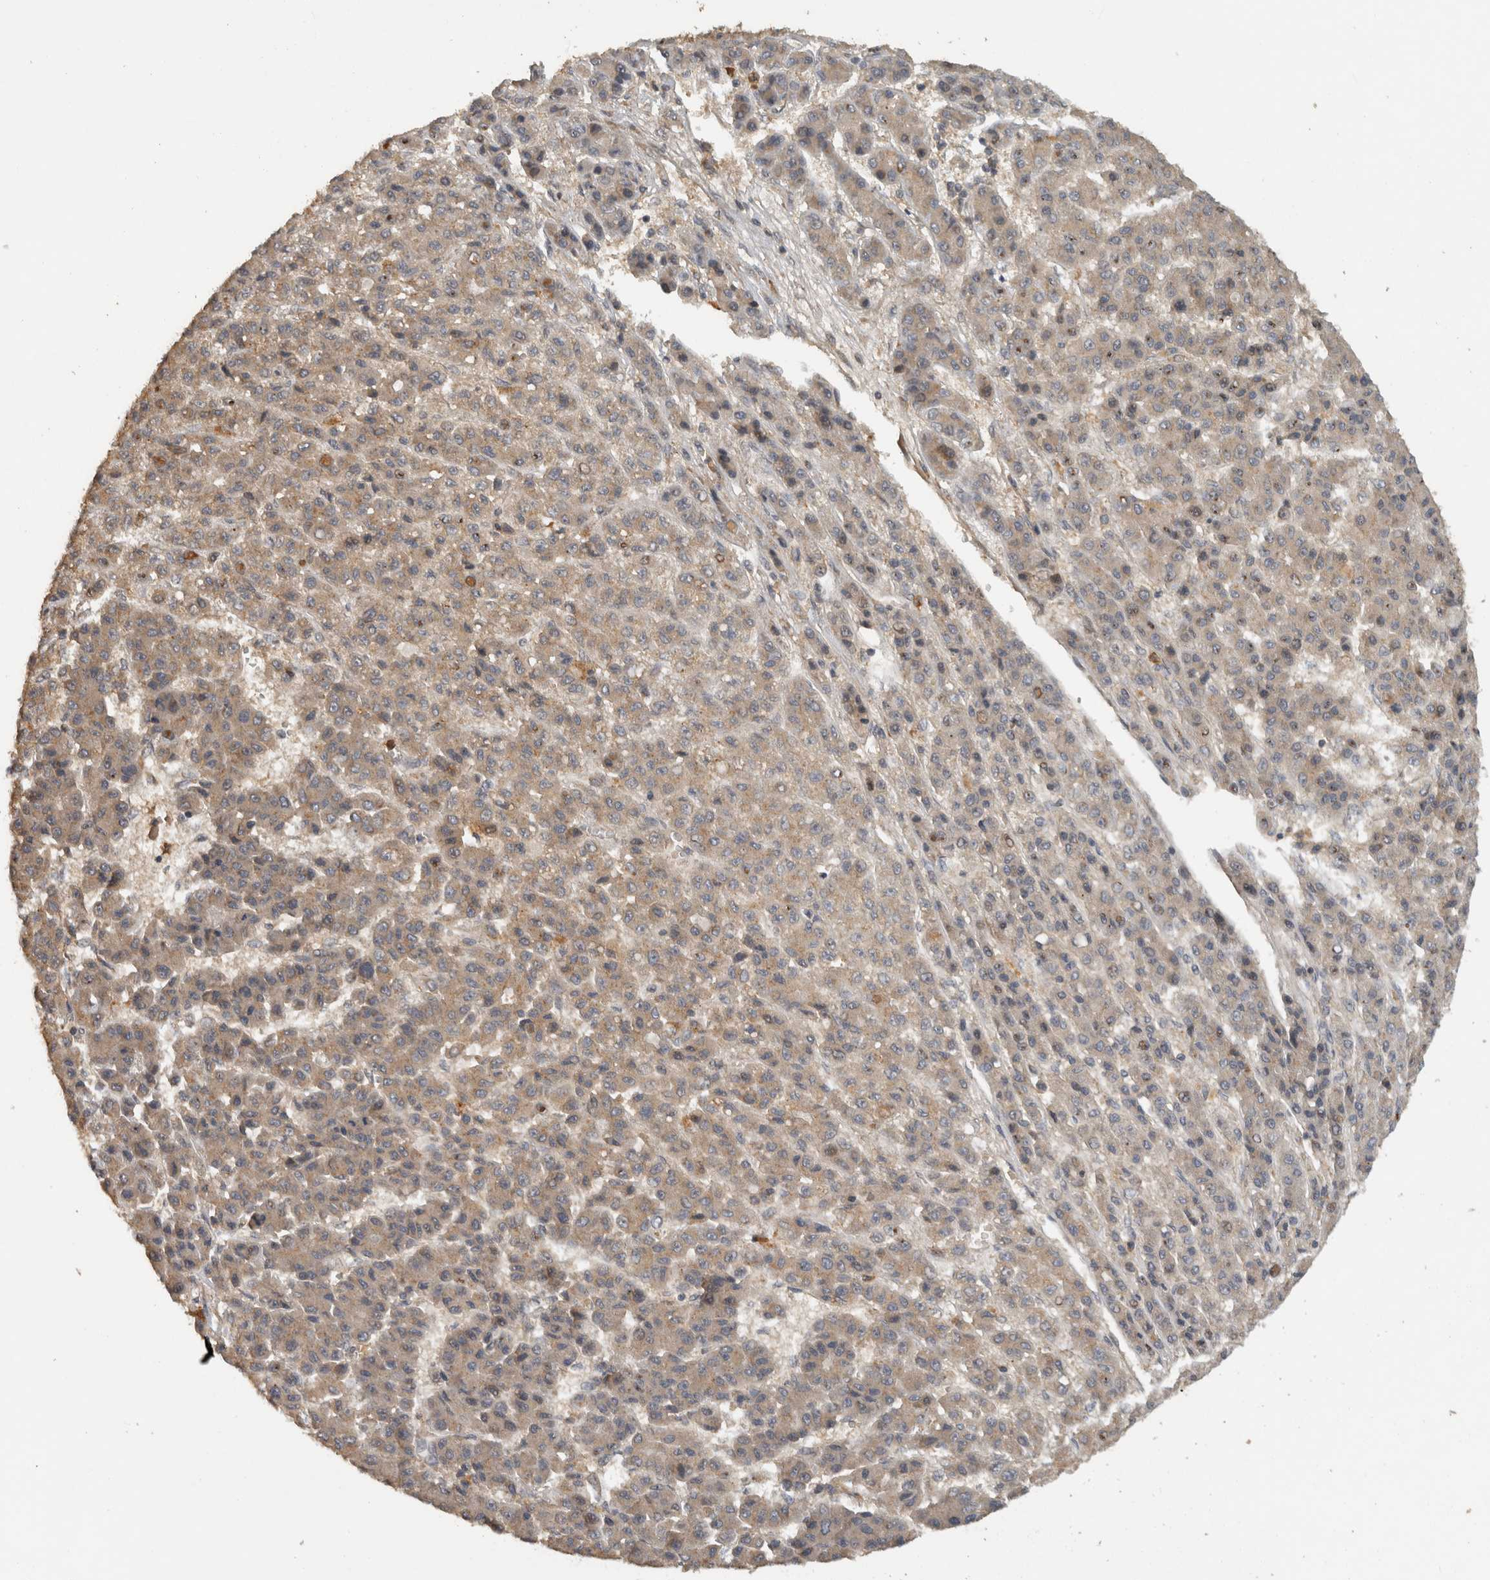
{"staining": {"intensity": "weak", "quantity": "25%-75%", "location": "cytoplasmic/membranous"}, "tissue": "liver cancer", "cell_type": "Tumor cells", "image_type": "cancer", "snomed": [{"axis": "morphology", "description": "Carcinoma, Hepatocellular, NOS"}, {"axis": "topography", "description": "Liver"}], "caption": "Liver cancer (hepatocellular carcinoma) was stained to show a protein in brown. There is low levels of weak cytoplasmic/membranous positivity in about 25%-75% of tumor cells.", "gene": "VEPH1", "patient": {"sex": "male", "age": 70}}